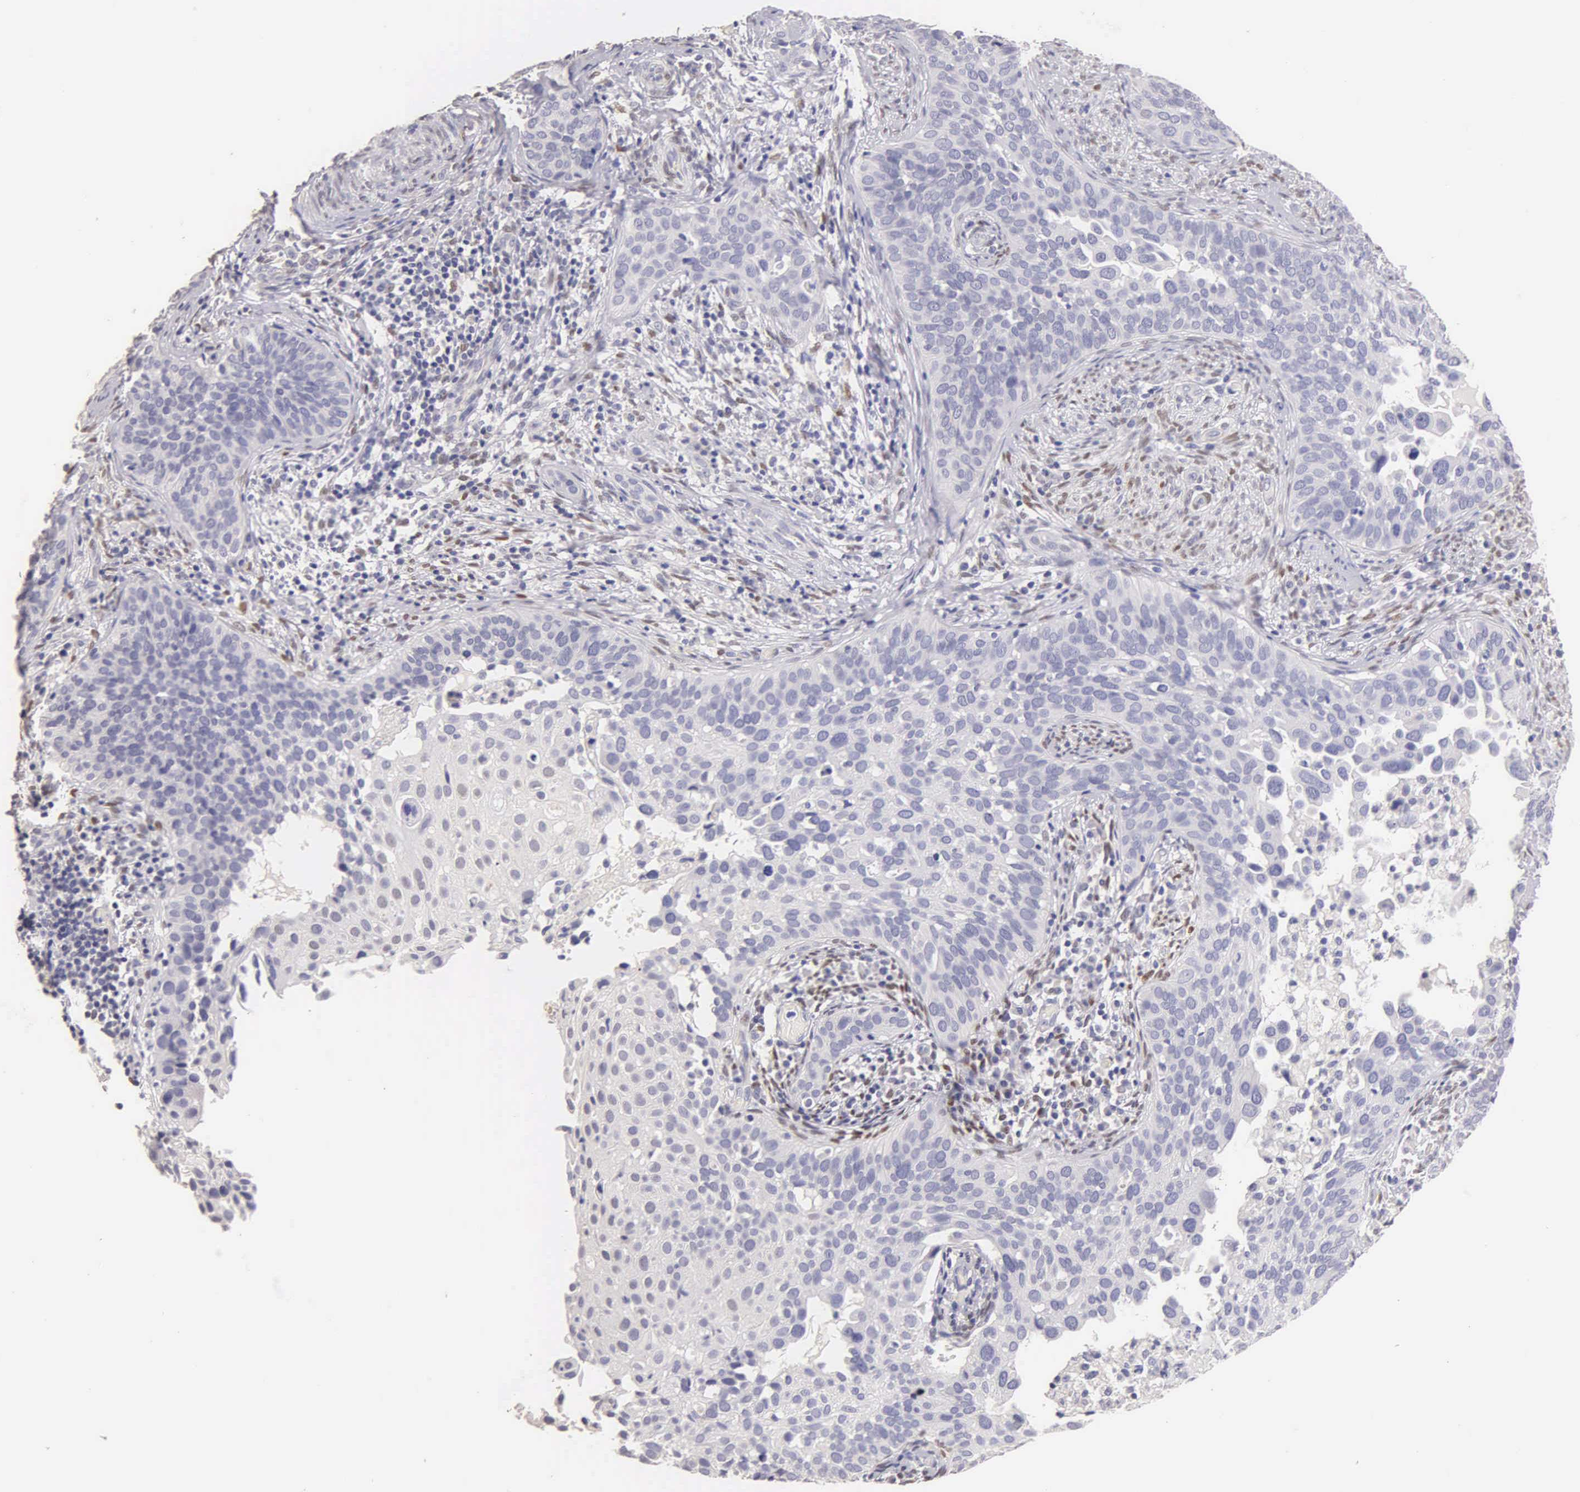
{"staining": {"intensity": "negative", "quantity": "none", "location": "none"}, "tissue": "cervical cancer", "cell_type": "Tumor cells", "image_type": "cancer", "snomed": [{"axis": "morphology", "description": "Squamous cell carcinoma, NOS"}, {"axis": "topography", "description": "Cervix"}], "caption": "Photomicrograph shows no protein expression in tumor cells of squamous cell carcinoma (cervical) tissue.", "gene": "ESR1", "patient": {"sex": "female", "age": 31}}